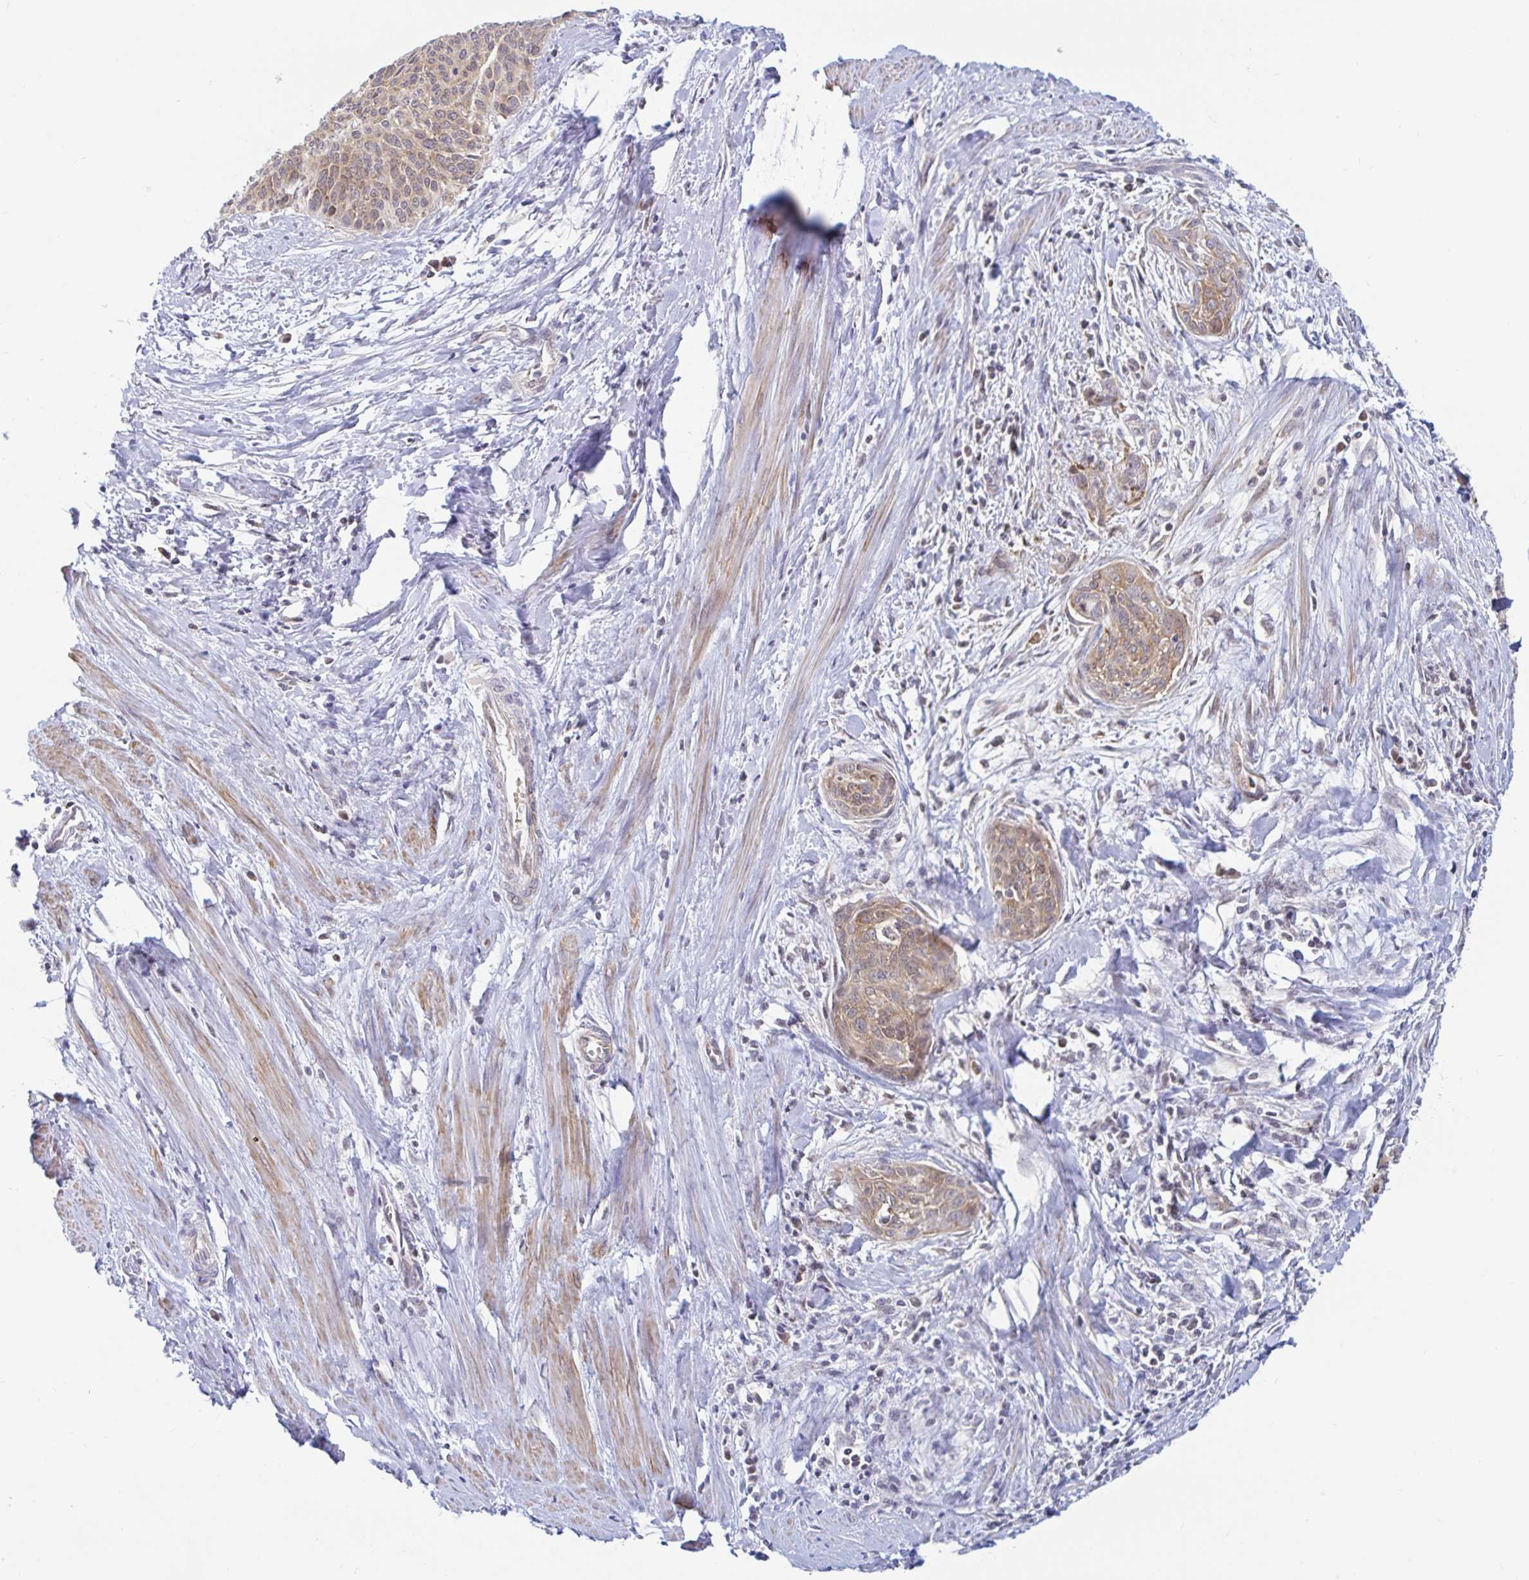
{"staining": {"intensity": "weak", "quantity": ">75%", "location": "cytoplasmic/membranous"}, "tissue": "cervical cancer", "cell_type": "Tumor cells", "image_type": "cancer", "snomed": [{"axis": "morphology", "description": "Squamous cell carcinoma, NOS"}, {"axis": "topography", "description": "Cervix"}], "caption": "The image displays a brown stain indicating the presence of a protein in the cytoplasmic/membranous of tumor cells in cervical squamous cell carcinoma. Using DAB (brown) and hematoxylin (blue) stains, captured at high magnification using brightfield microscopy.", "gene": "LARP1", "patient": {"sex": "female", "age": 55}}